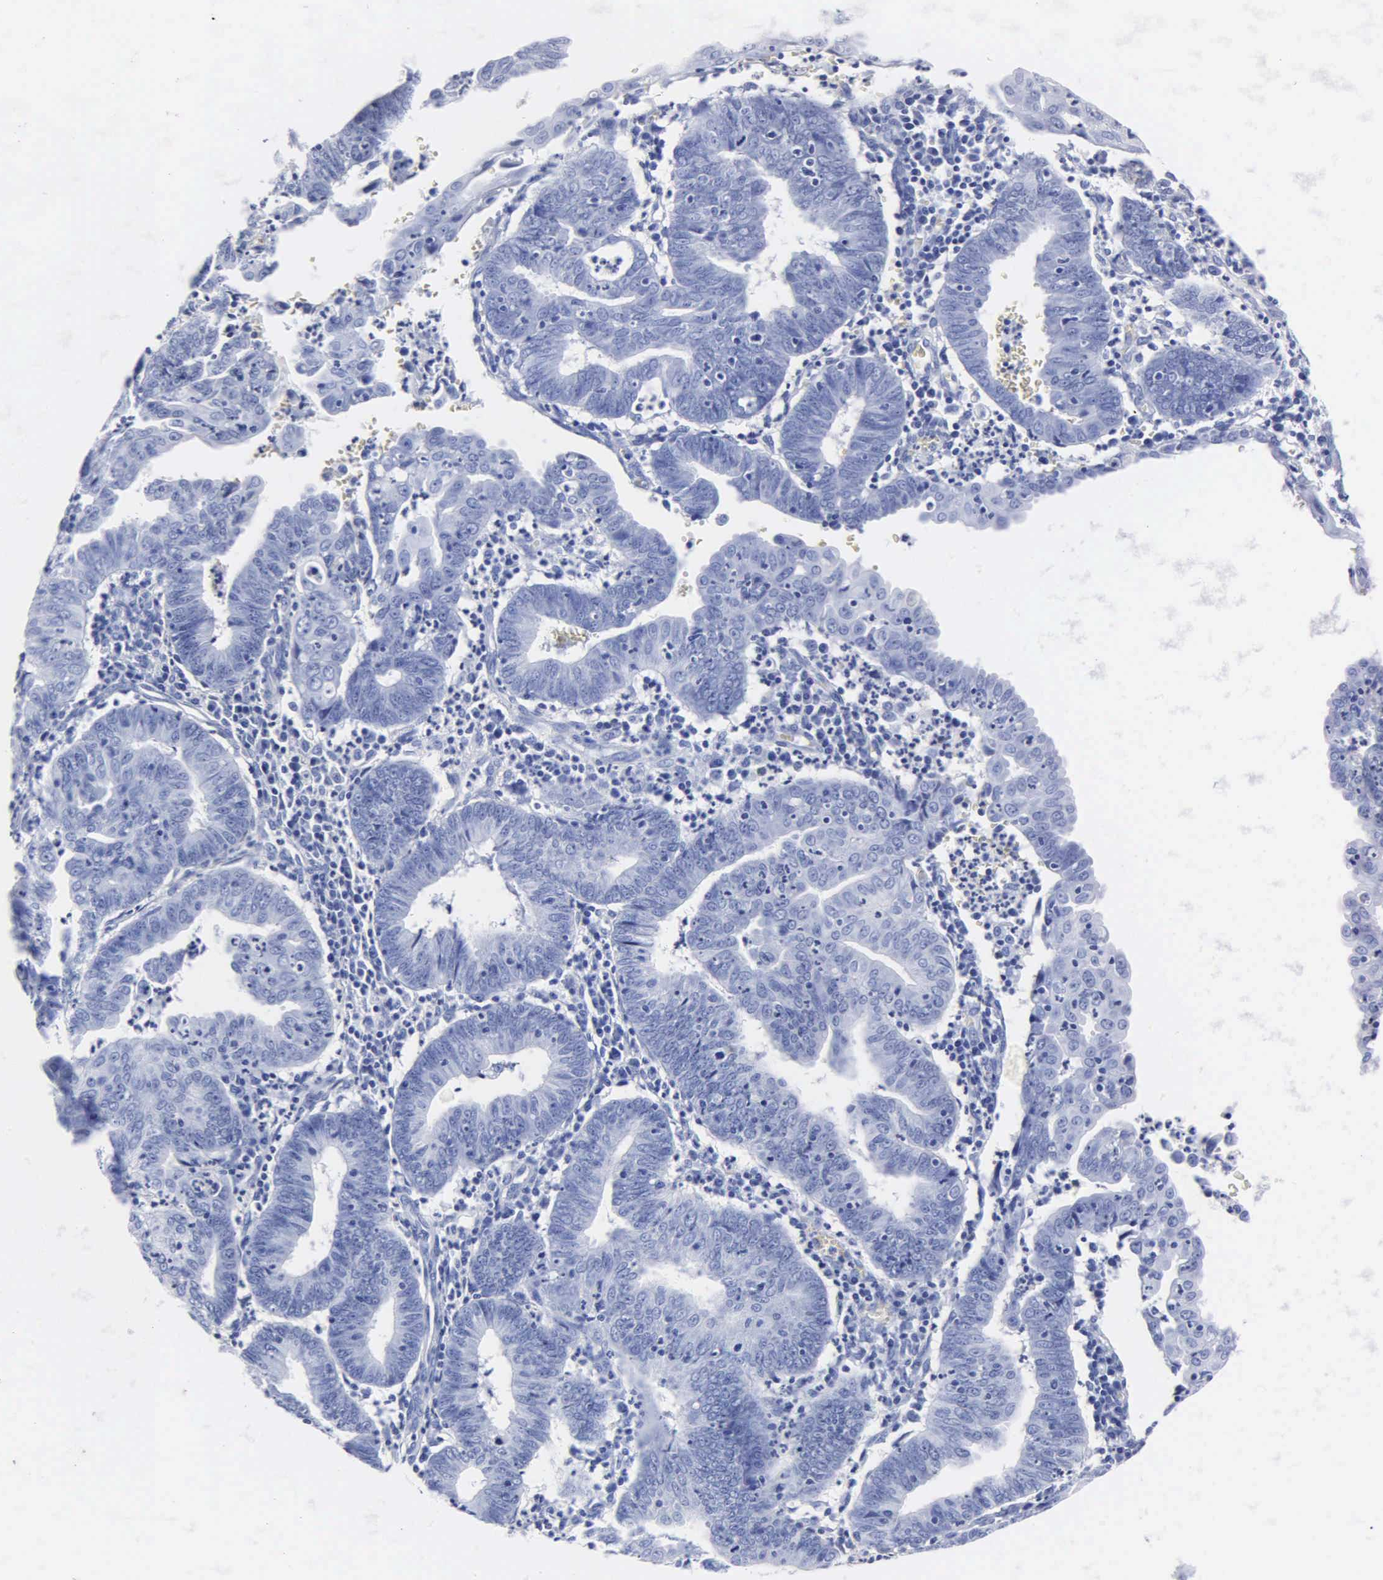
{"staining": {"intensity": "negative", "quantity": "none", "location": "none"}, "tissue": "endometrial cancer", "cell_type": "Tumor cells", "image_type": "cancer", "snomed": [{"axis": "morphology", "description": "Adenocarcinoma, NOS"}, {"axis": "topography", "description": "Endometrium"}], "caption": "Adenocarcinoma (endometrial) stained for a protein using immunohistochemistry shows no expression tumor cells.", "gene": "MB", "patient": {"sex": "female", "age": 60}}